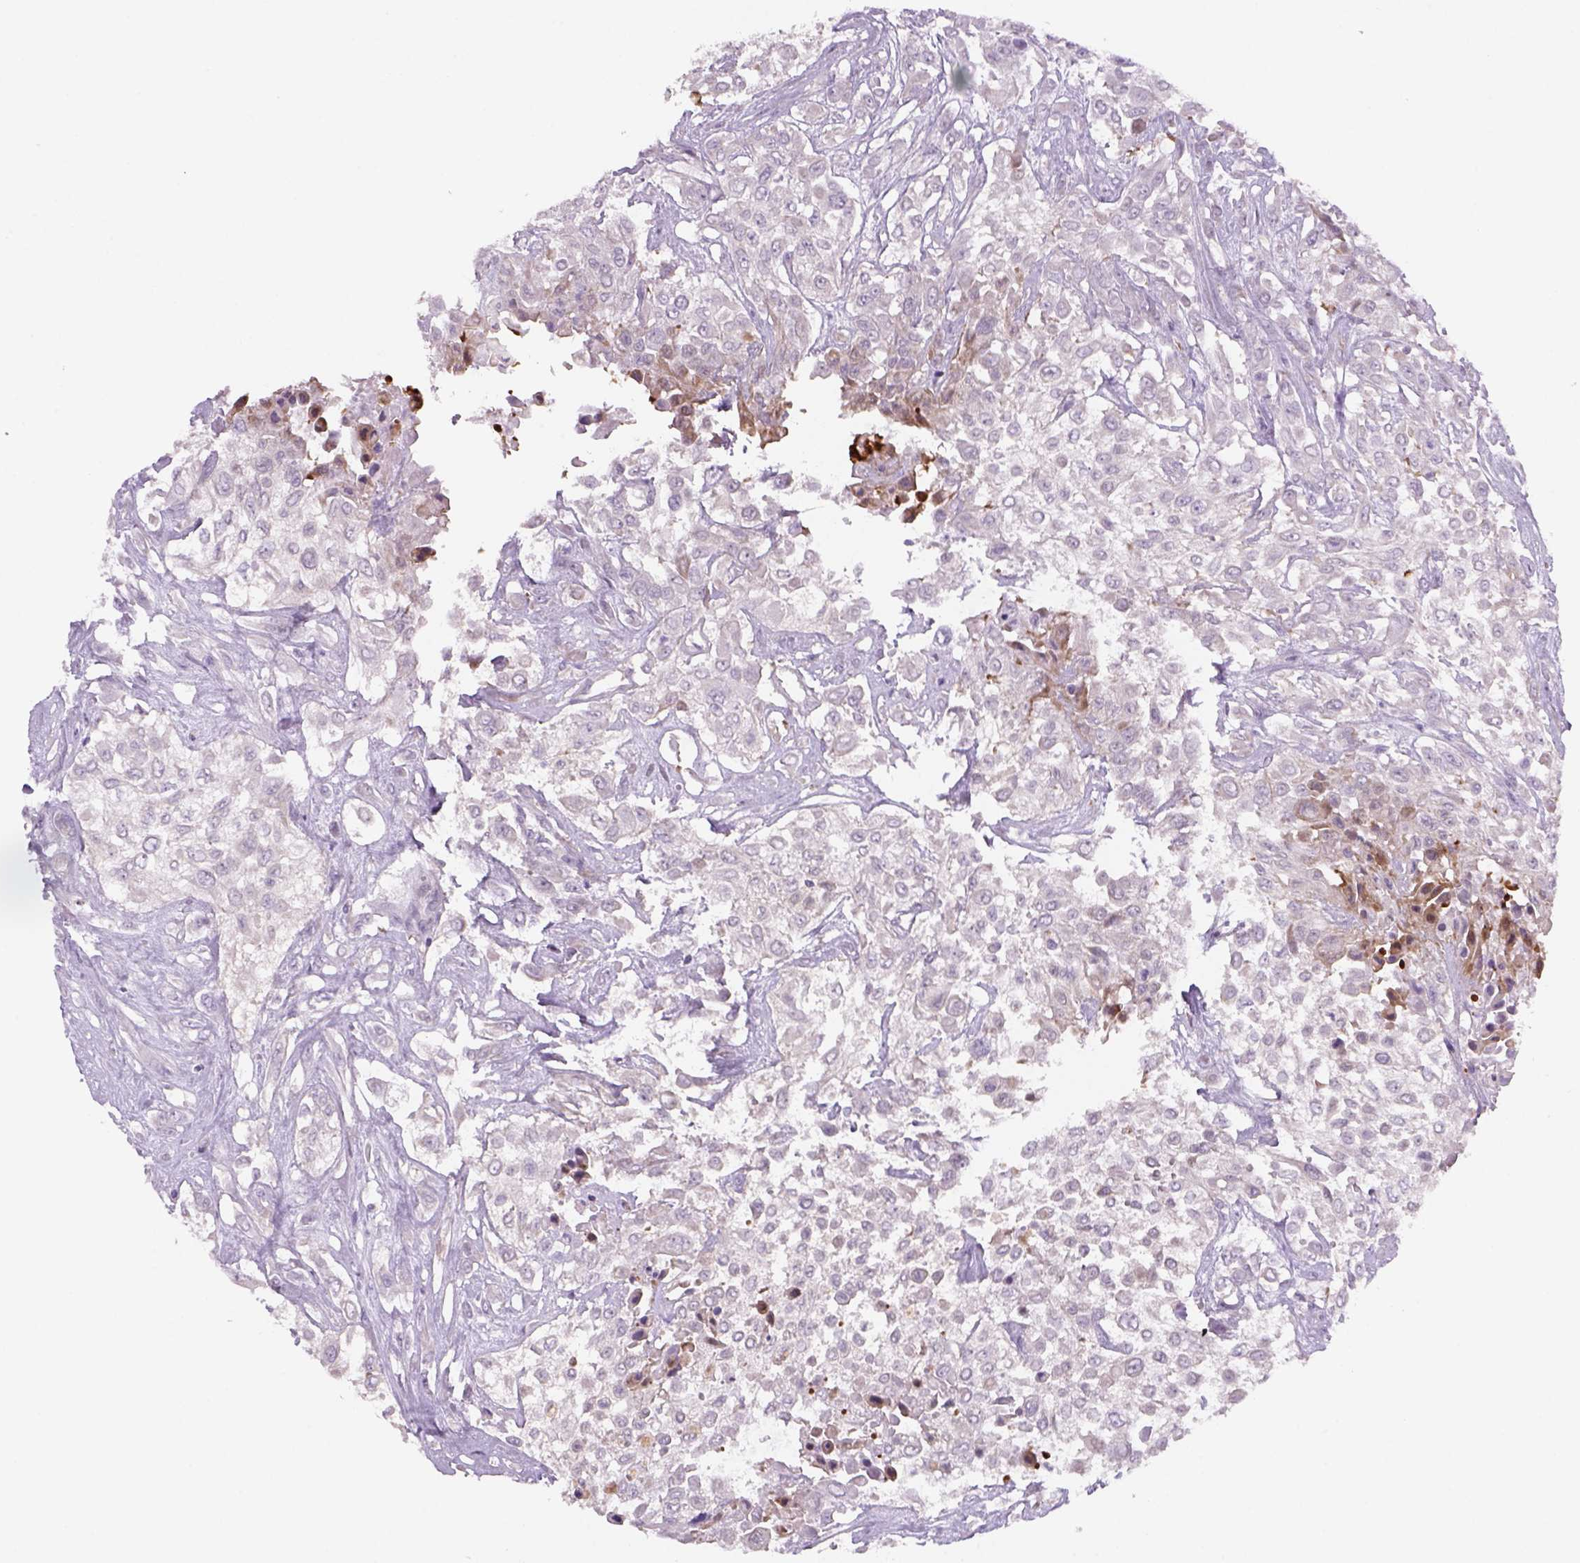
{"staining": {"intensity": "negative", "quantity": "none", "location": "none"}, "tissue": "urothelial cancer", "cell_type": "Tumor cells", "image_type": "cancer", "snomed": [{"axis": "morphology", "description": "Urothelial carcinoma, High grade"}, {"axis": "topography", "description": "Urinary bladder"}], "caption": "High magnification brightfield microscopy of high-grade urothelial carcinoma stained with DAB (brown) and counterstained with hematoxylin (blue): tumor cells show no significant staining.", "gene": "ADGRV1", "patient": {"sex": "male", "age": 57}}